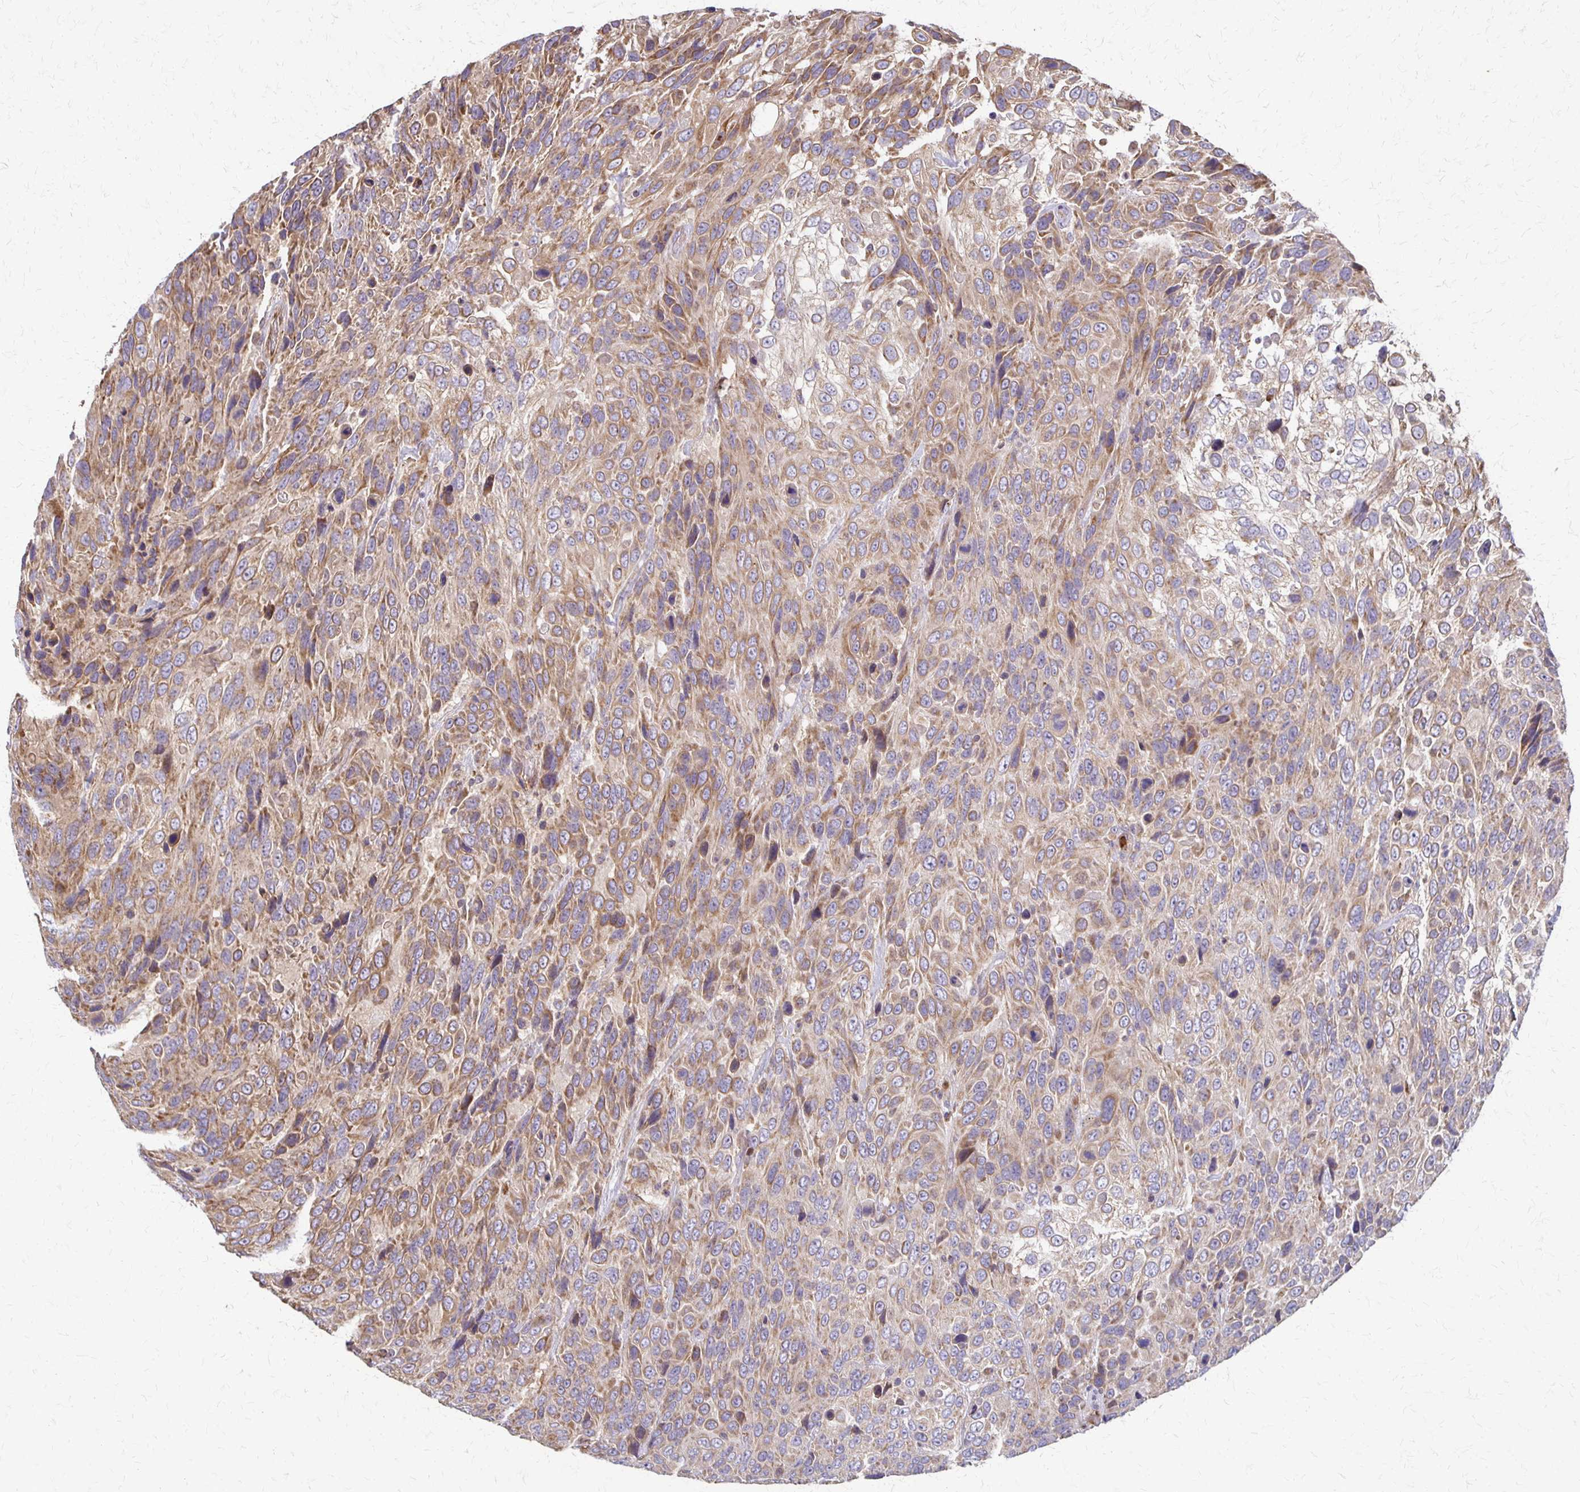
{"staining": {"intensity": "moderate", "quantity": ">75%", "location": "cytoplasmic/membranous"}, "tissue": "urothelial cancer", "cell_type": "Tumor cells", "image_type": "cancer", "snomed": [{"axis": "morphology", "description": "Urothelial carcinoma, High grade"}, {"axis": "topography", "description": "Urinary bladder"}], "caption": "Urothelial carcinoma (high-grade) stained with a protein marker reveals moderate staining in tumor cells.", "gene": "EIF4EBP2", "patient": {"sex": "female", "age": 70}}